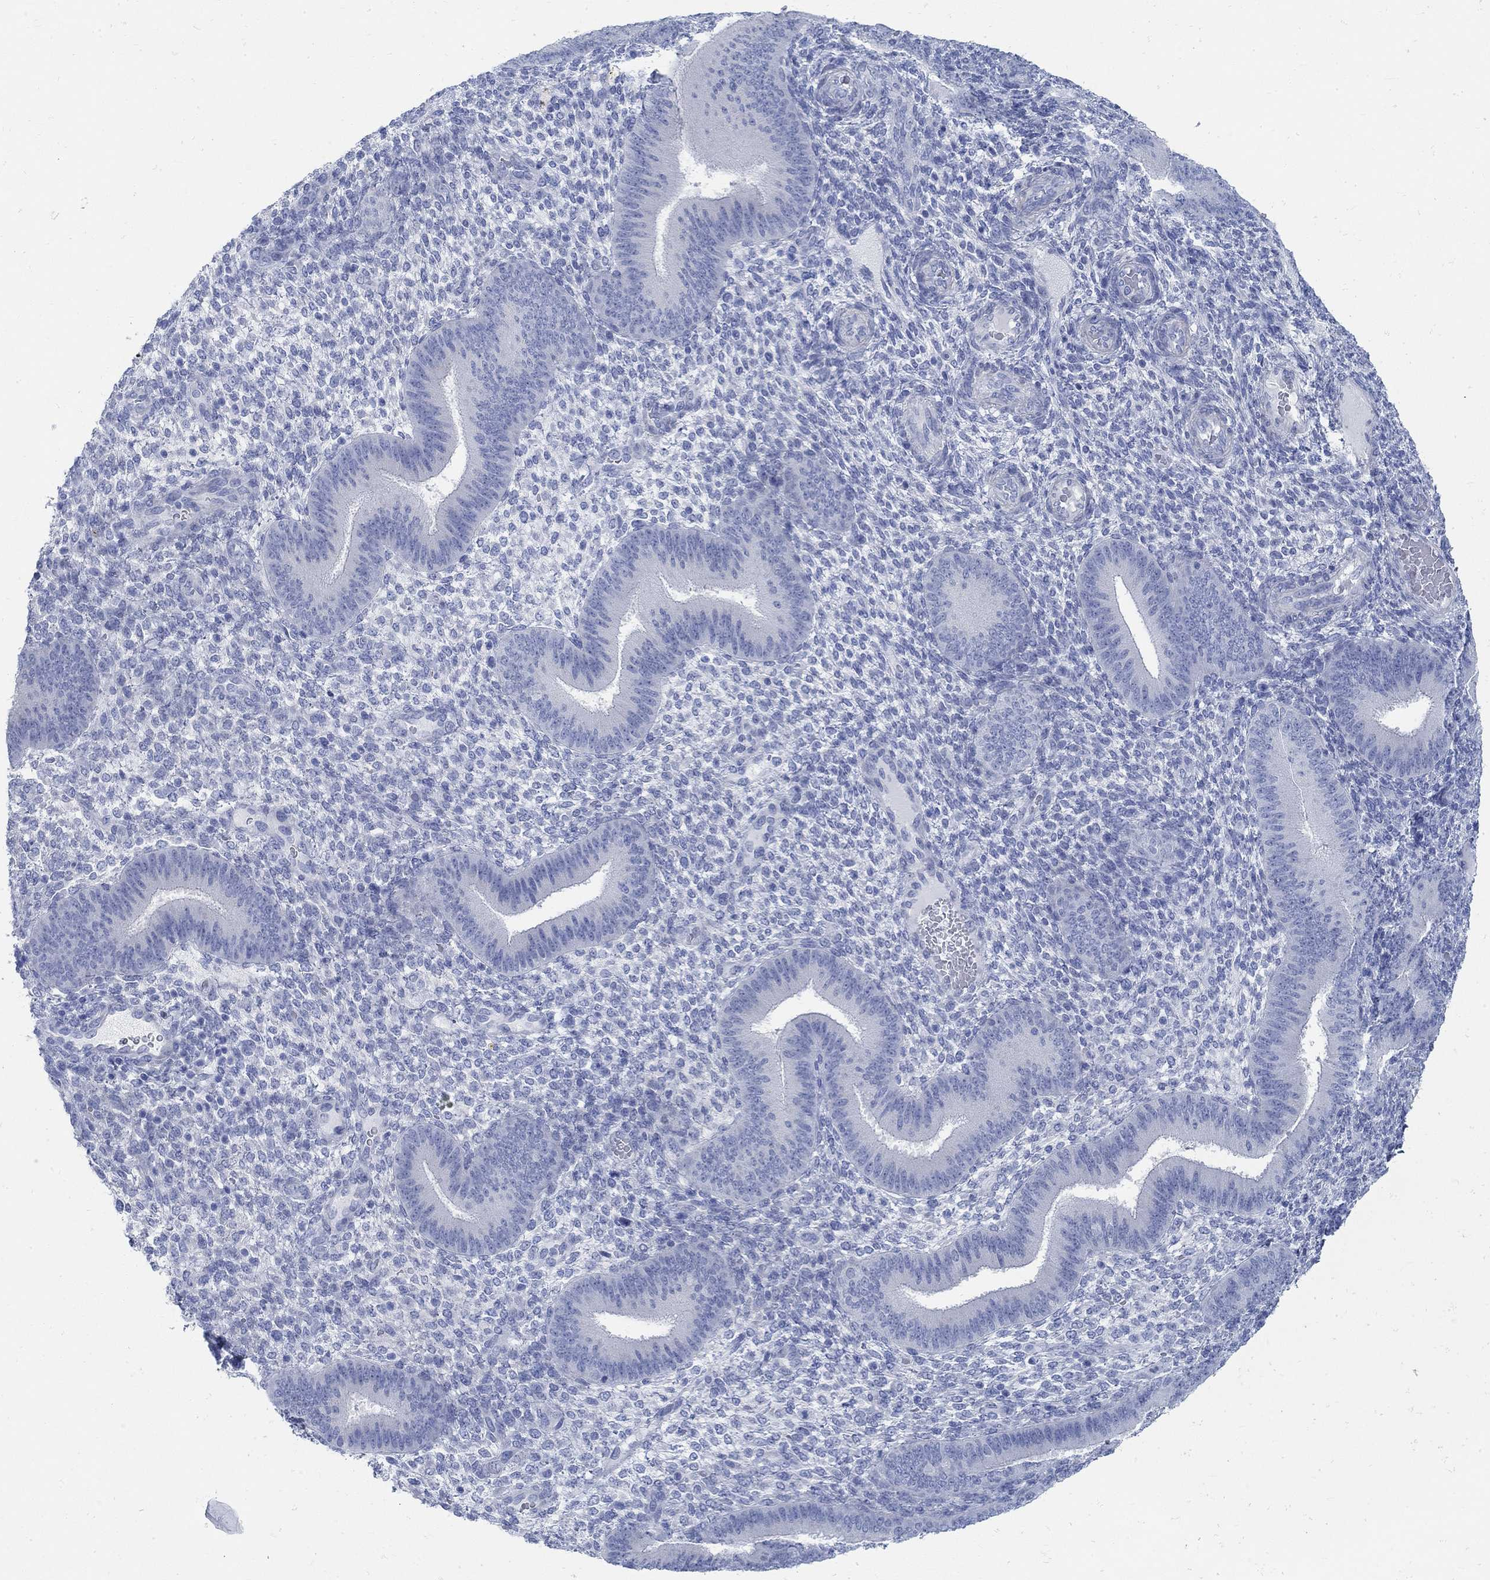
{"staining": {"intensity": "negative", "quantity": "none", "location": "none"}, "tissue": "endometrium", "cell_type": "Cells in endometrial stroma", "image_type": "normal", "snomed": [{"axis": "morphology", "description": "Normal tissue, NOS"}, {"axis": "topography", "description": "Endometrium"}], "caption": "Immunohistochemistry (IHC) image of unremarkable endometrium: human endometrium stained with DAB displays no significant protein staining in cells in endometrial stroma.", "gene": "RBM20", "patient": {"sex": "female", "age": 39}}